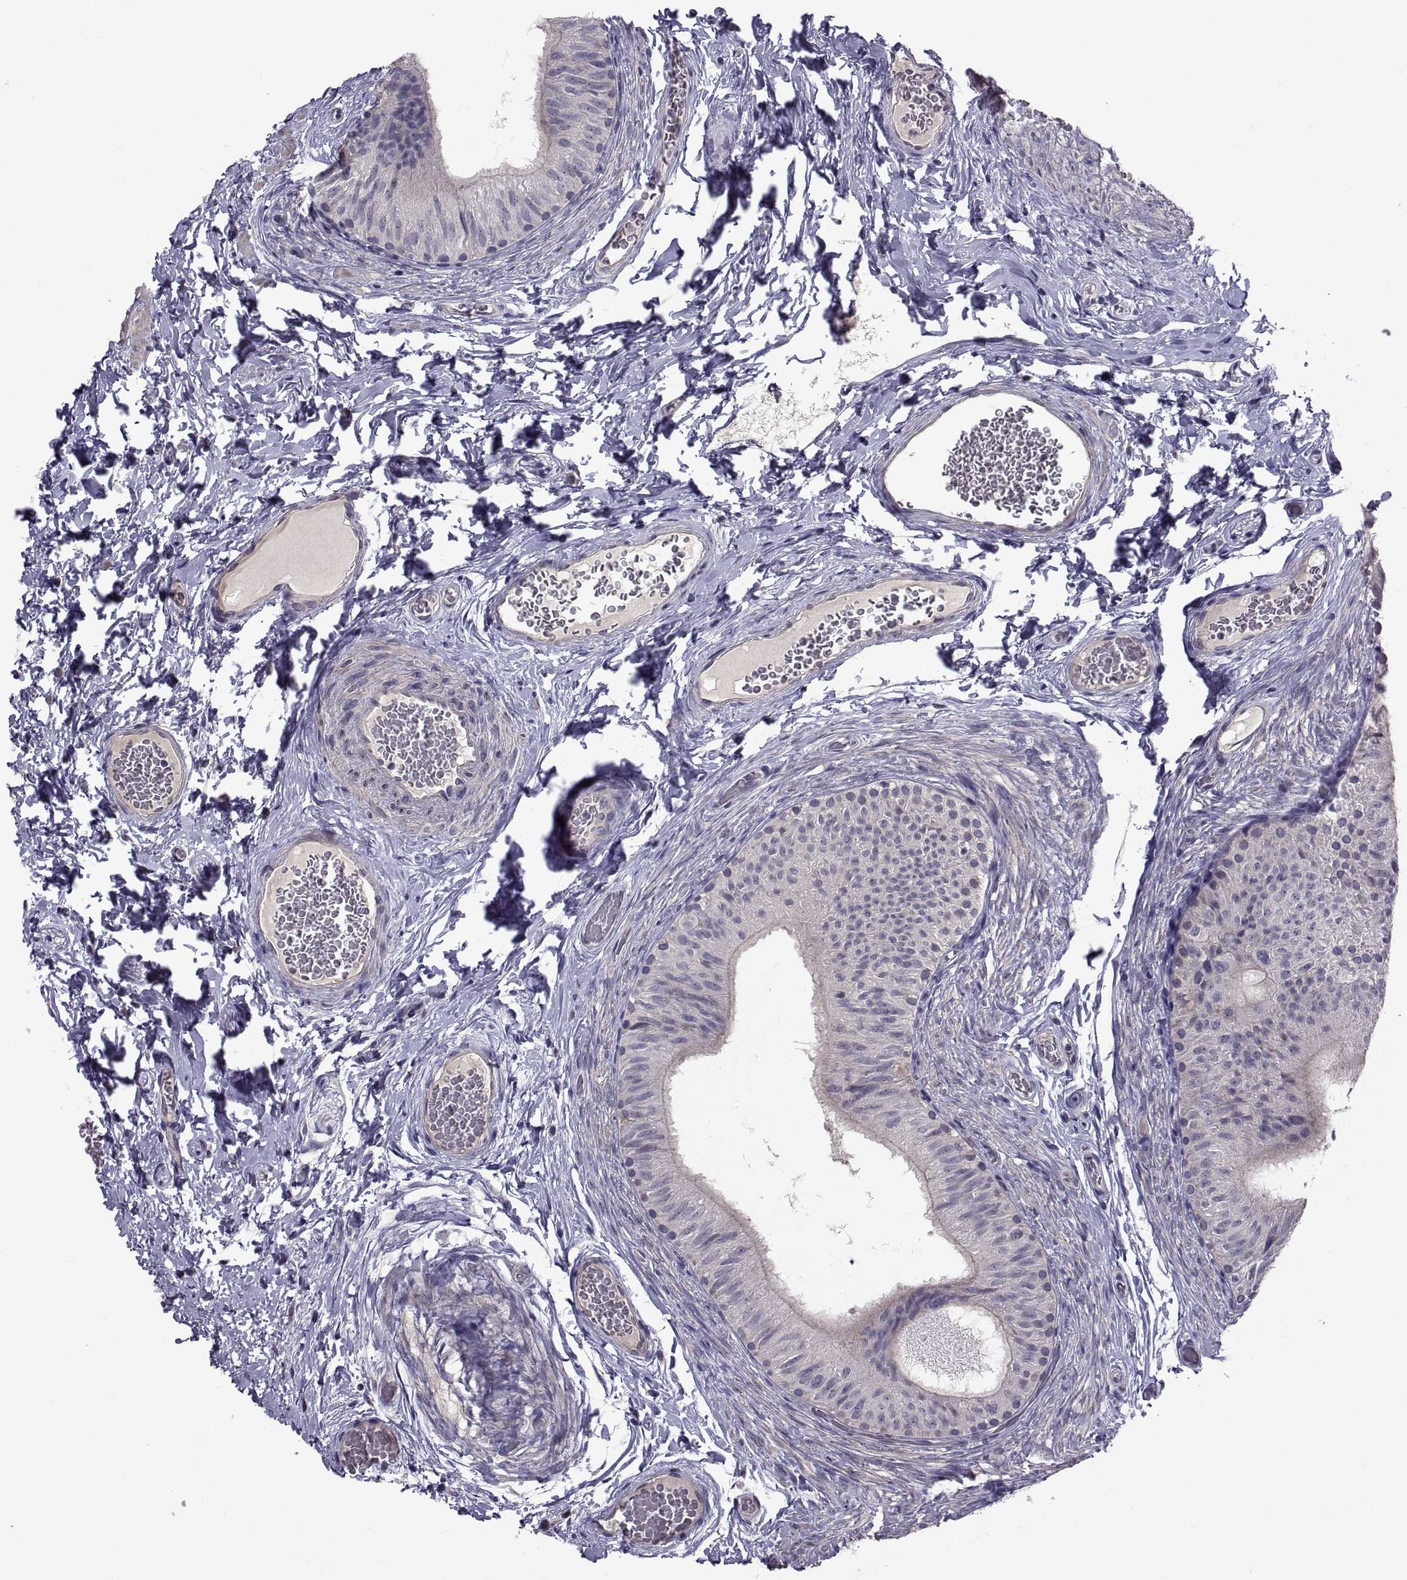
{"staining": {"intensity": "negative", "quantity": "none", "location": "none"}, "tissue": "epididymis", "cell_type": "Glandular cells", "image_type": "normal", "snomed": [{"axis": "morphology", "description": "Normal tissue, NOS"}, {"axis": "topography", "description": "Epididymis"}, {"axis": "topography", "description": "Vas deferens"}], "caption": "A micrograph of epididymis stained for a protein exhibits no brown staining in glandular cells. (Immunohistochemistry, brightfield microscopy, high magnification).", "gene": "NPTX2", "patient": {"sex": "male", "age": 23}}